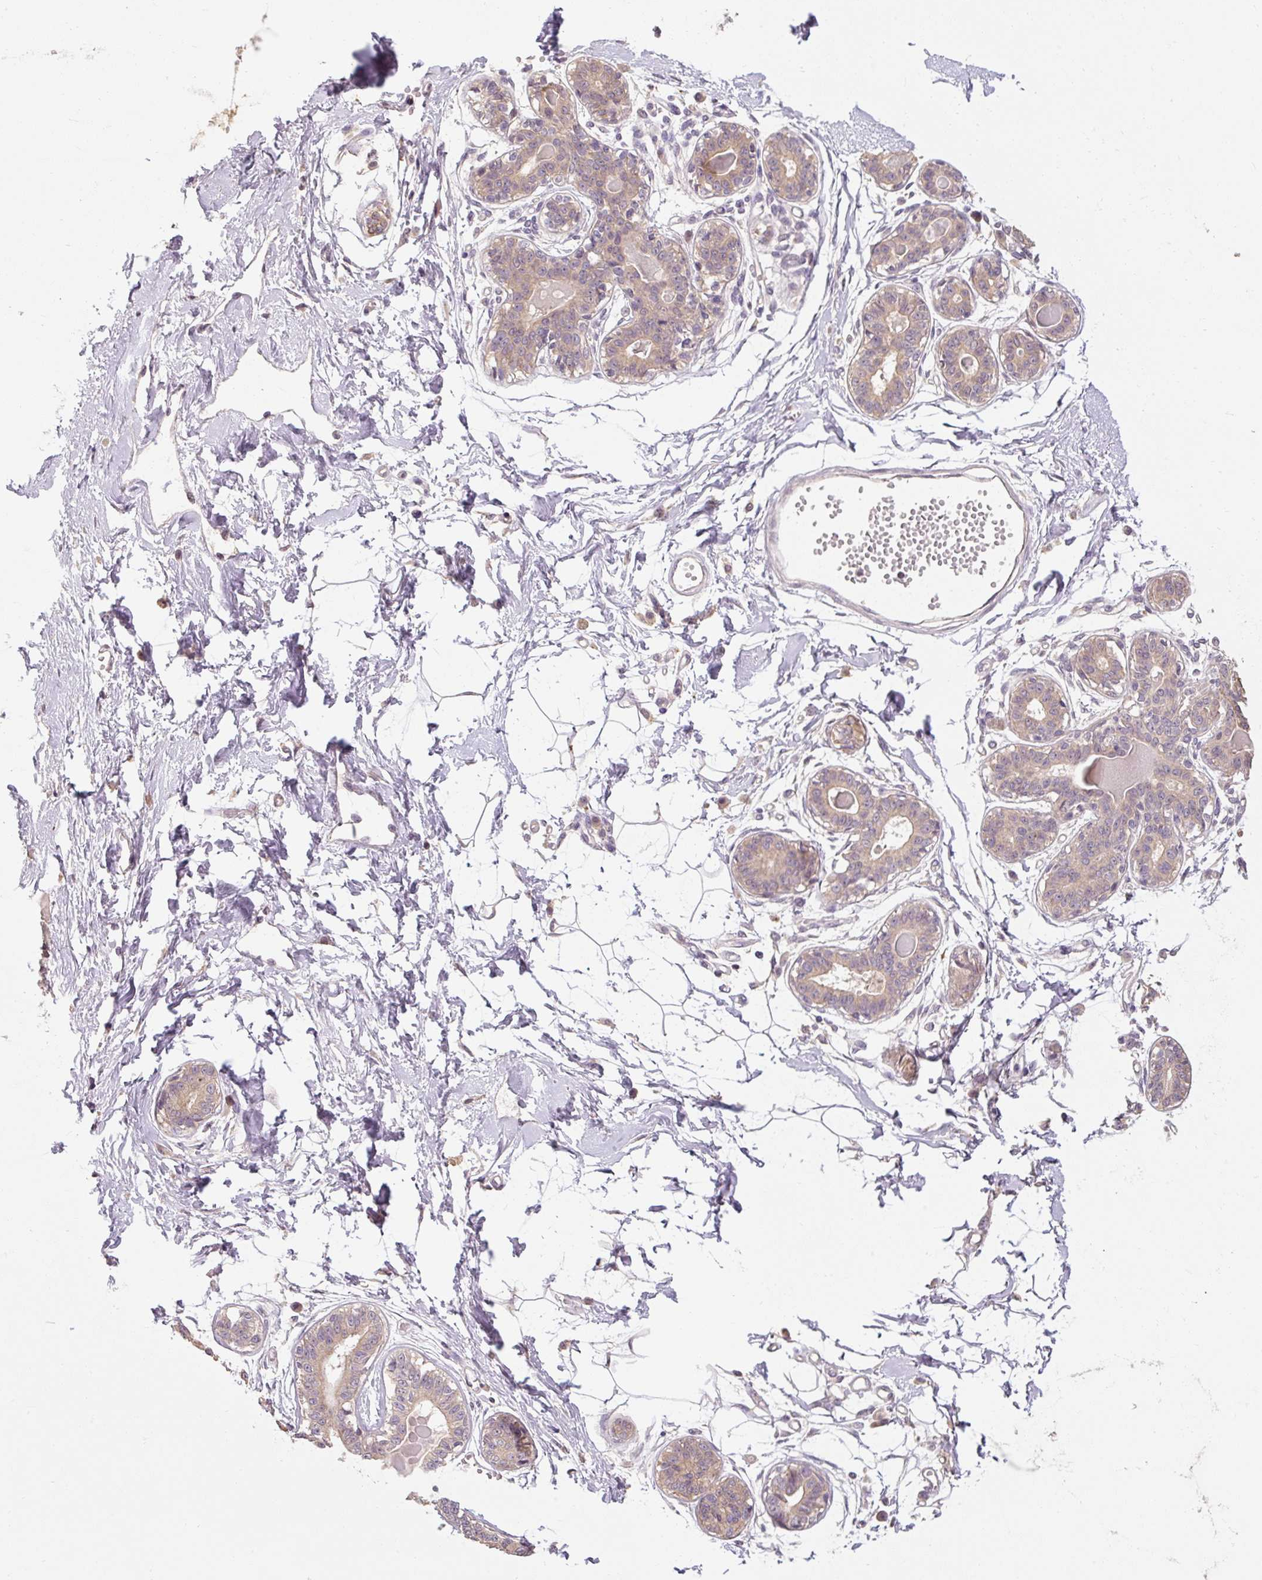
{"staining": {"intensity": "negative", "quantity": "none", "location": "none"}, "tissue": "breast", "cell_type": "Adipocytes", "image_type": "normal", "snomed": [{"axis": "morphology", "description": "Normal tissue, NOS"}, {"axis": "topography", "description": "Breast"}], "caption": "A high-resolution histopathology image shows IHC staining of benign breast, which reveals no significant expression in adipocytes. (Immunohistochemistry, brightfield microscopy, high magnification).", "gene": "CFAP65", "patient": {"sex": "female", "age": 45}}